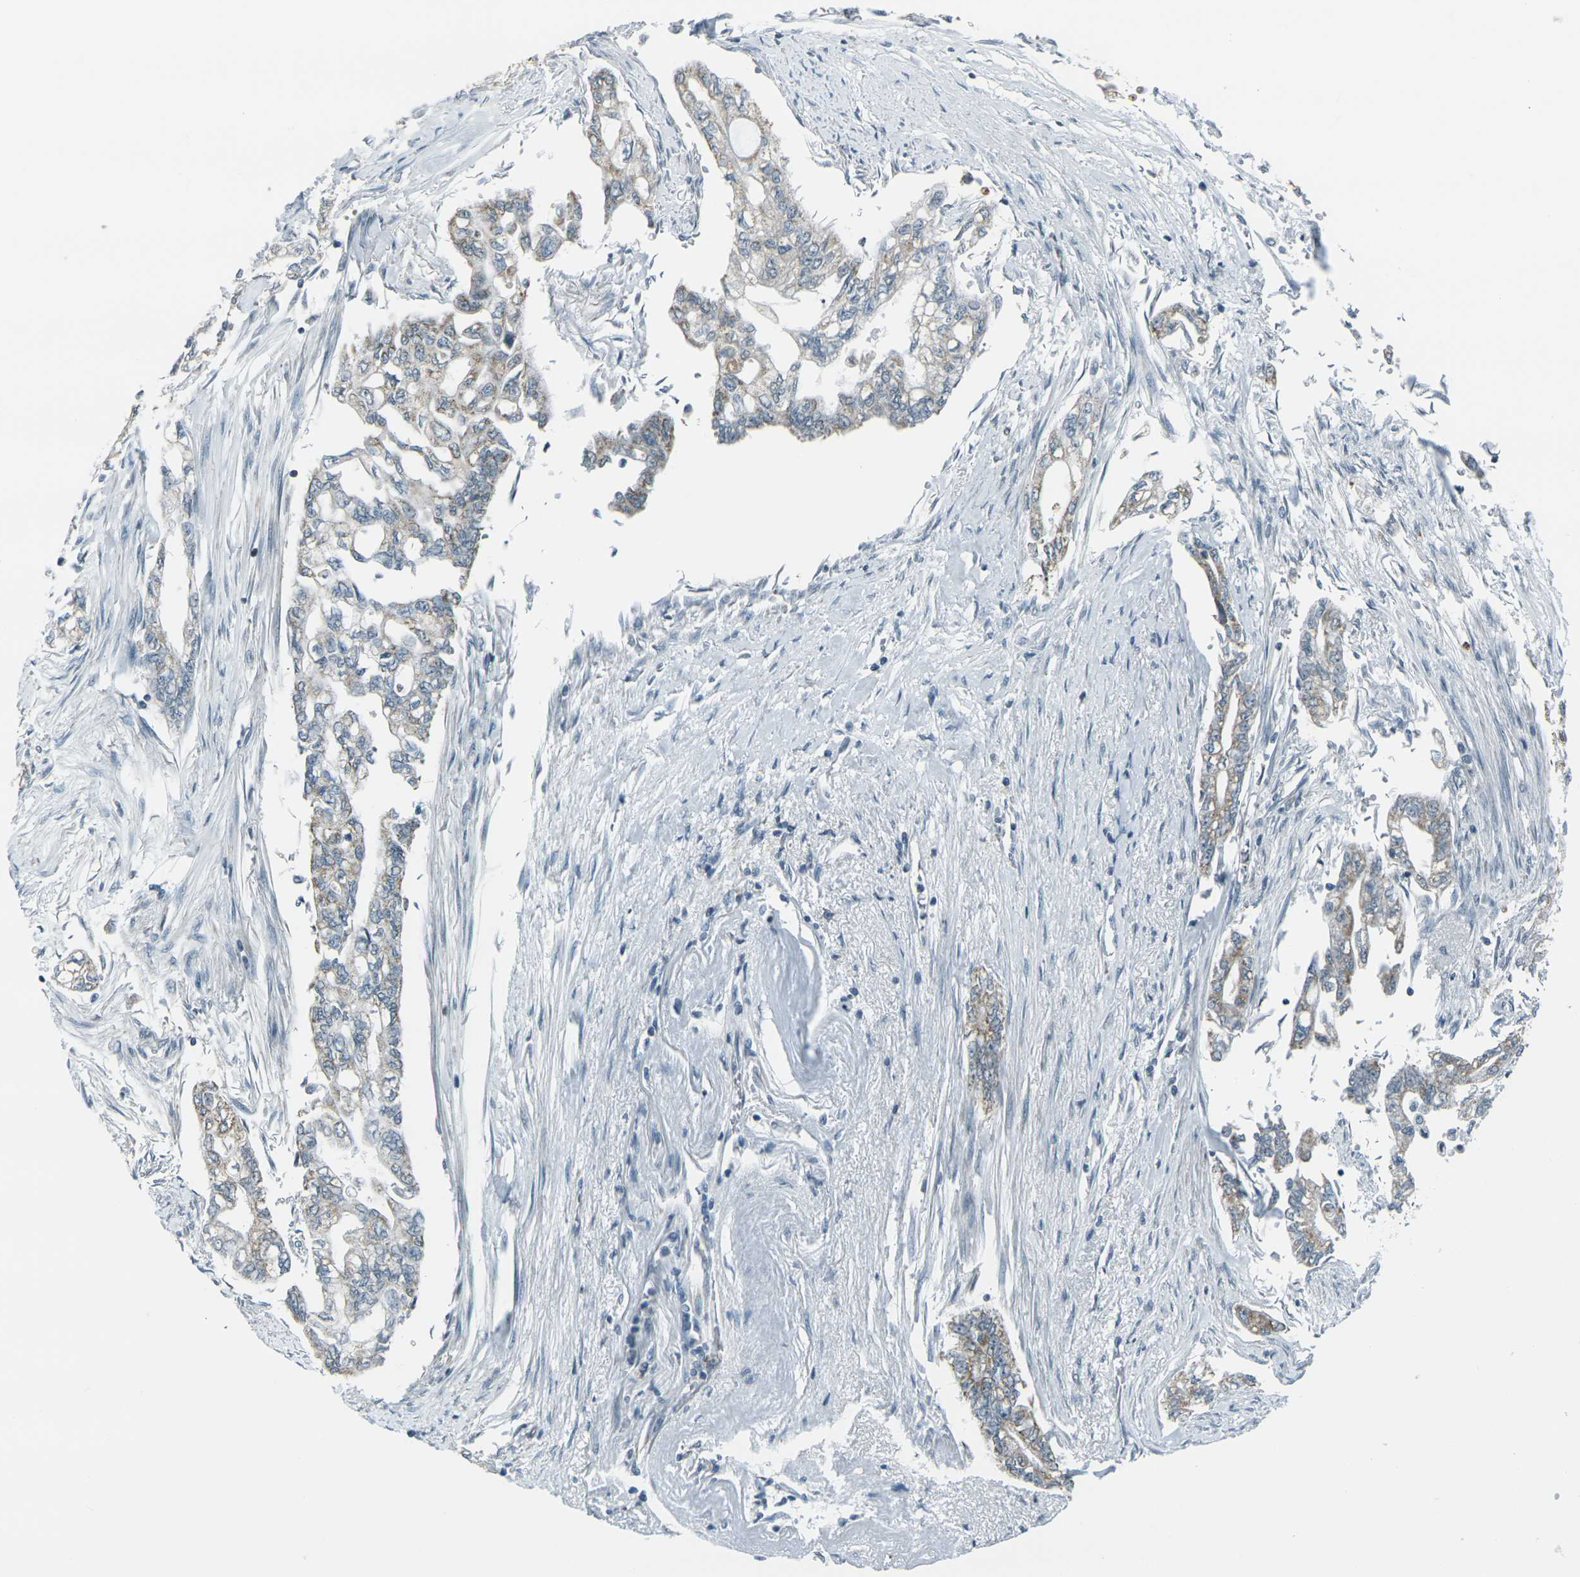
{"staining": {"intensity": "weak", "quantity": "25%-75%", "location": "cytoplasmic/membranous"}, "tissue": "pancreatic cancer", "cell_type": "Tumor cells", "image_type": "cancer", "snomed": [{"axis": "morphology", "description": "Normal tissue, NOS"}, {"axis": "topography", "description": "Pancreas"}], "caption": "Pancreatic cancer stained with a brown dye reveals weak cytoplasmic/membranous positive staining in approximately 25%-75% of tumor cells.", "gene": "H2BC1", "patient": {"sex": "male", "age": 42}}